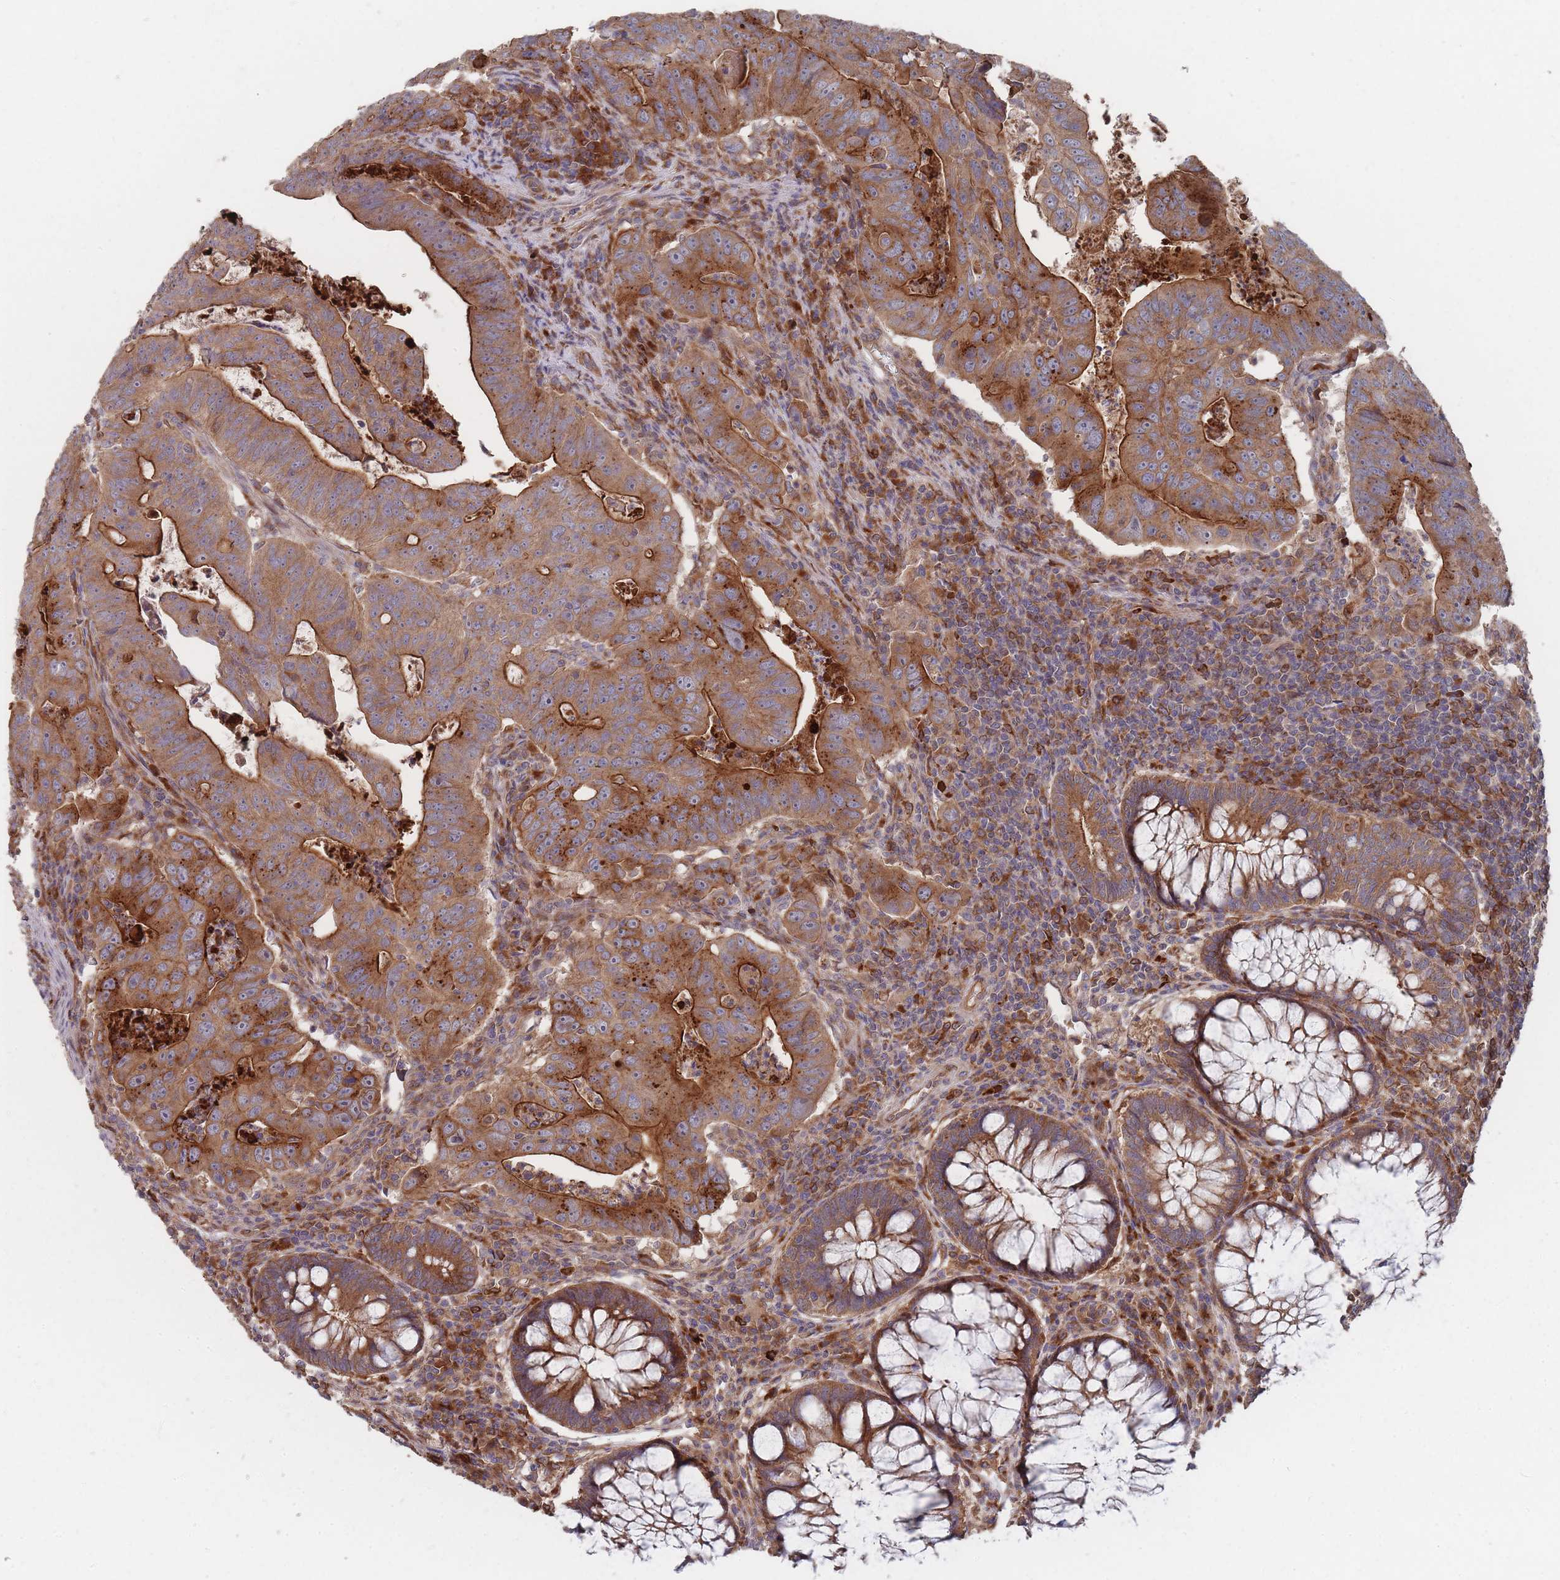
{"staining": {"intensity": "strong", "quantity": ">75%", "location": "cytoplasmic/membranous"}, "tissue": "colorectal cancer", "cell_type": "Tumor cells", "image_type": "cancer", "snomed": [{"axis": "morphology", "description": "Adenocarcinoma, NOS"}, {"axis": "topography", "description": "Rectum"}], "caption": "Tumor cells exhibit strong cytoplasmic/membranous expression in about >75% of cells in colorectal adenocarcinoma.", "gene": "THSD7B", "patient": {"sex": "male", "age": 69}}